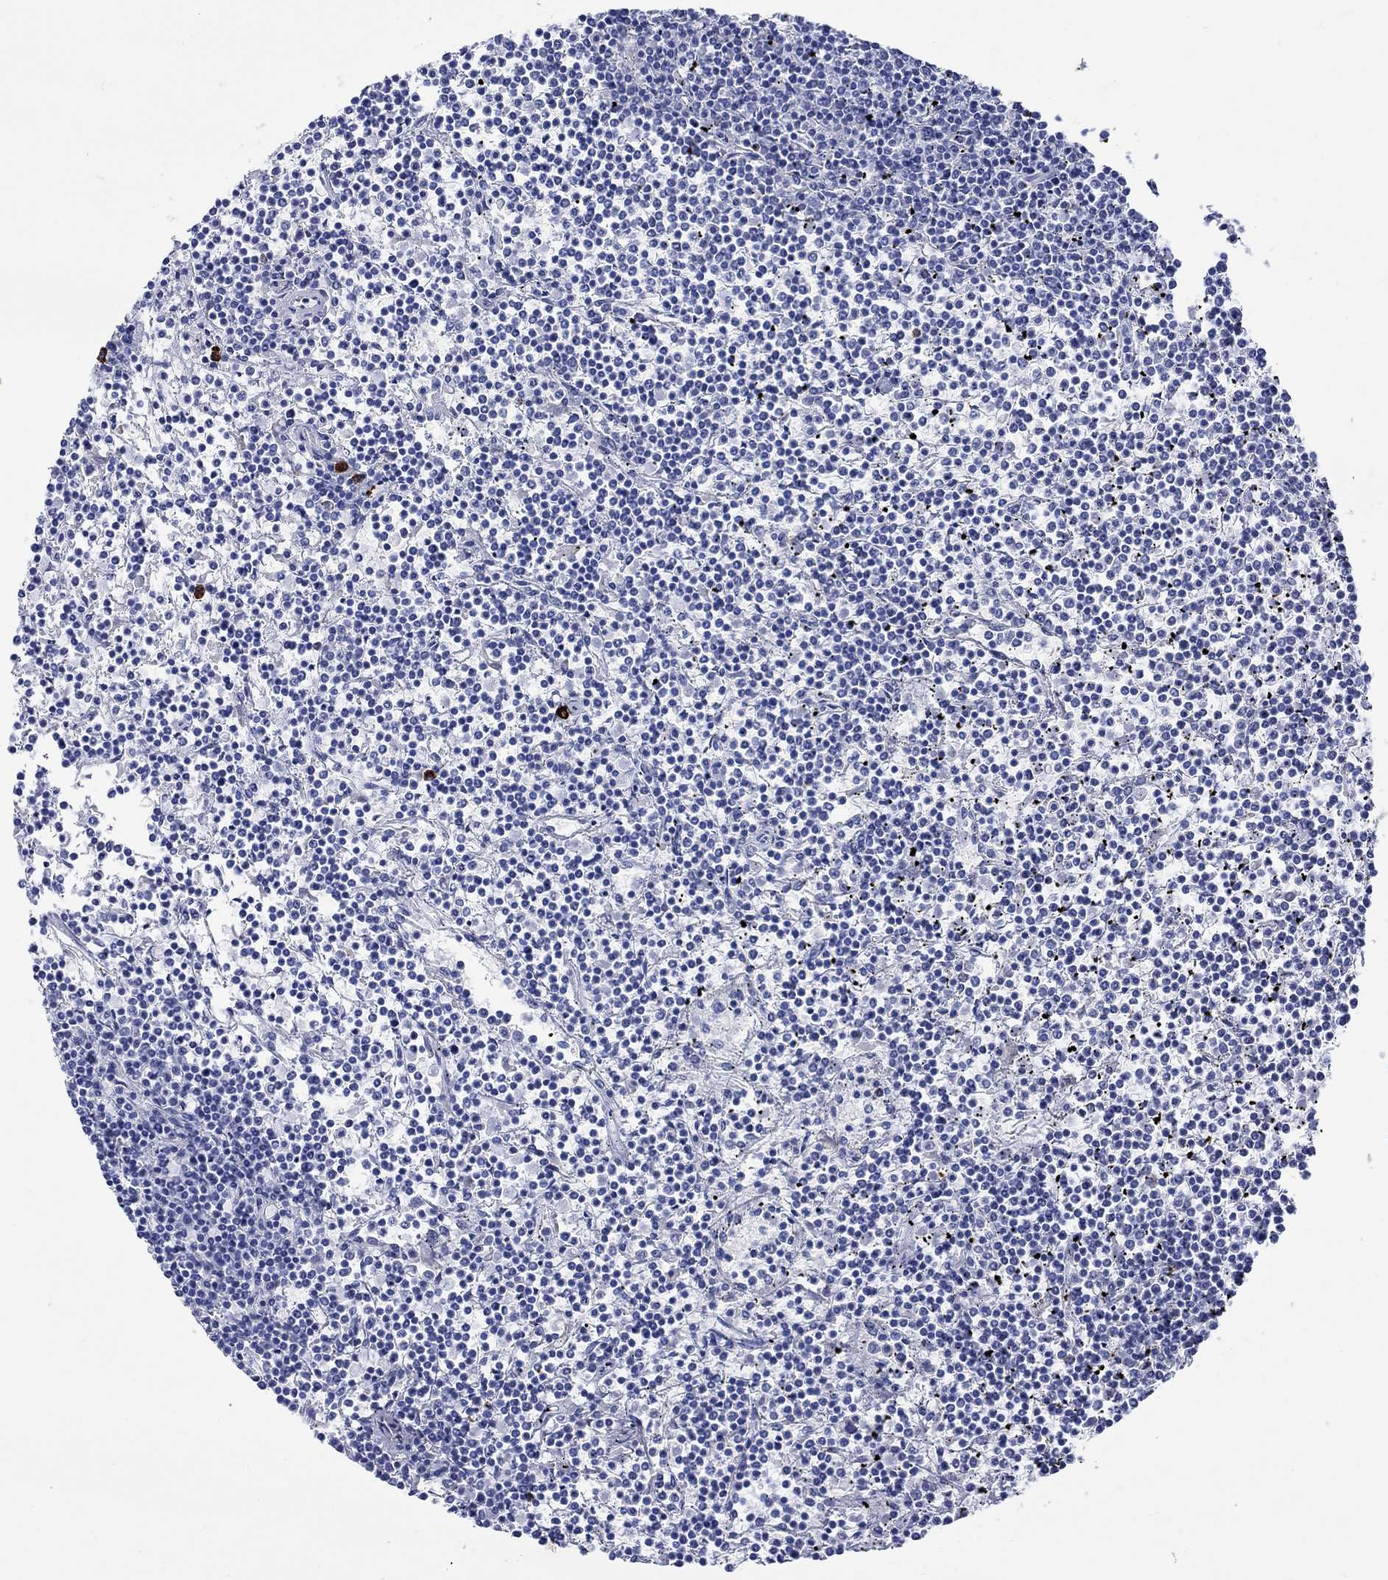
{"staining": {"intensity": "negative", "quantity": "none", "location": "none"}, "tissue": "lymphoma", "cell_type": "Tumor cells", "image_type": "cancer", "snomed": [{"axis": "morphology", "description": "Malignant lymphoma, non-Hodgkin's type, Low grade"}, {"axis": "topography", "description": "Spleen"}], "caption": "Tumor cells show no significant positivity in low-grade malignant lymphoma, non-Hodgkin's type. The staining was performed using DAB (3,3'-diaminobenzidine) to visualize the protein expression in brown, while the nuclei were stained in blue with hematoxylin (Magnification: 20x).", "gene": "P2RY6", "patient": {"sex": "female", "age": 19}}